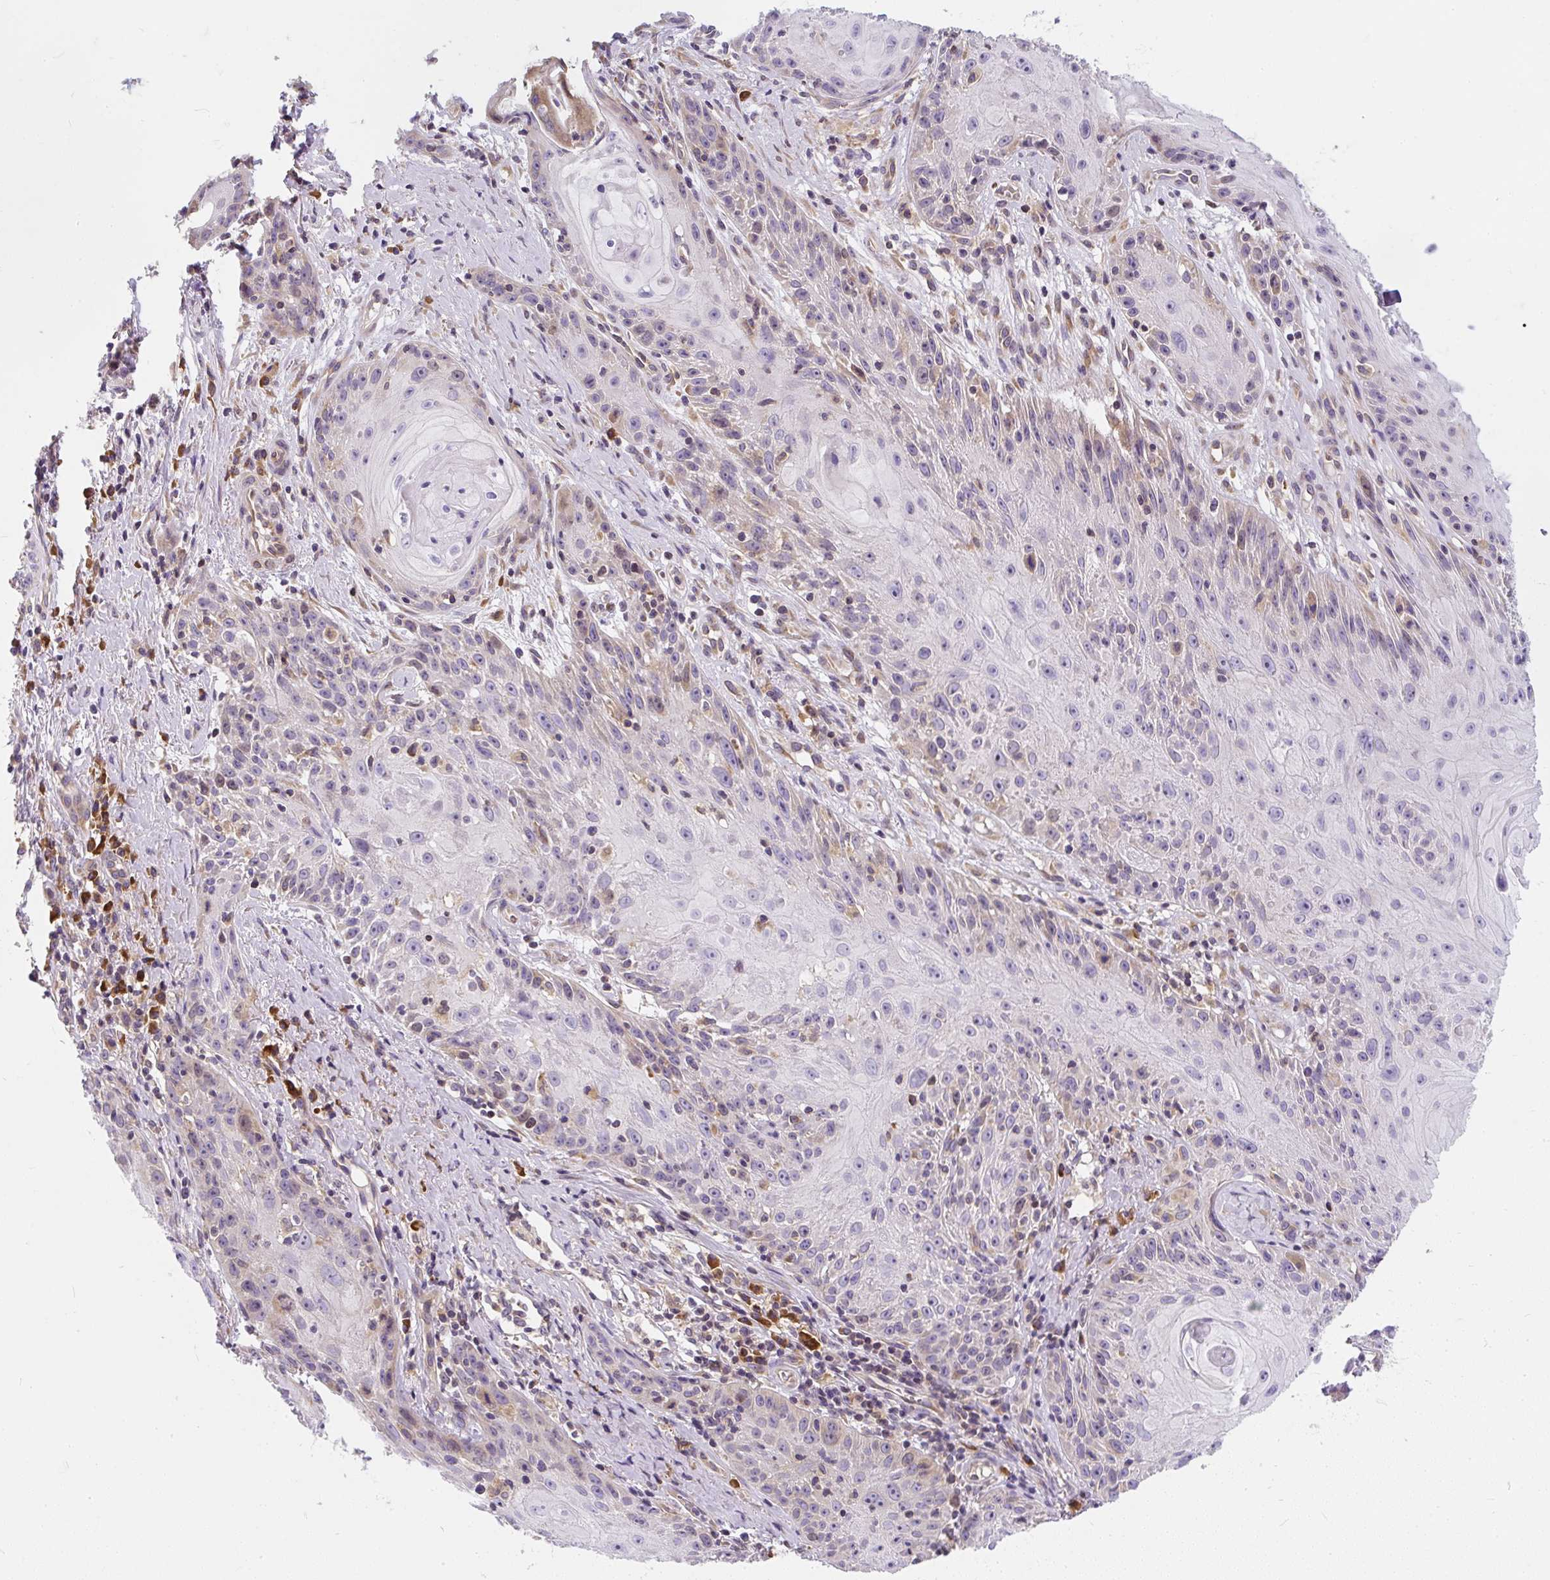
{"staining": {"intensity": "weak", "quantity": "<25%", "location": "cytoplasmic/membranous"}, "tissue": "skin cancer", "cell_type": "Tumor cells", "image_type": "cancer", "snomed": [{"axis": "morphology", "description": "Squamous cell carcinoma, NOS"}, {"axis": "topography", "description": "Skin"}, {"axis": "topography", "description": "Vulva"}], "caption": "Skin cancer stained for a protein using immunohistochemistry (IHC) reveals no positivity tumor cells.", "gene": "CYP20A1", "patient": {"sex": "female", "age": 76}}